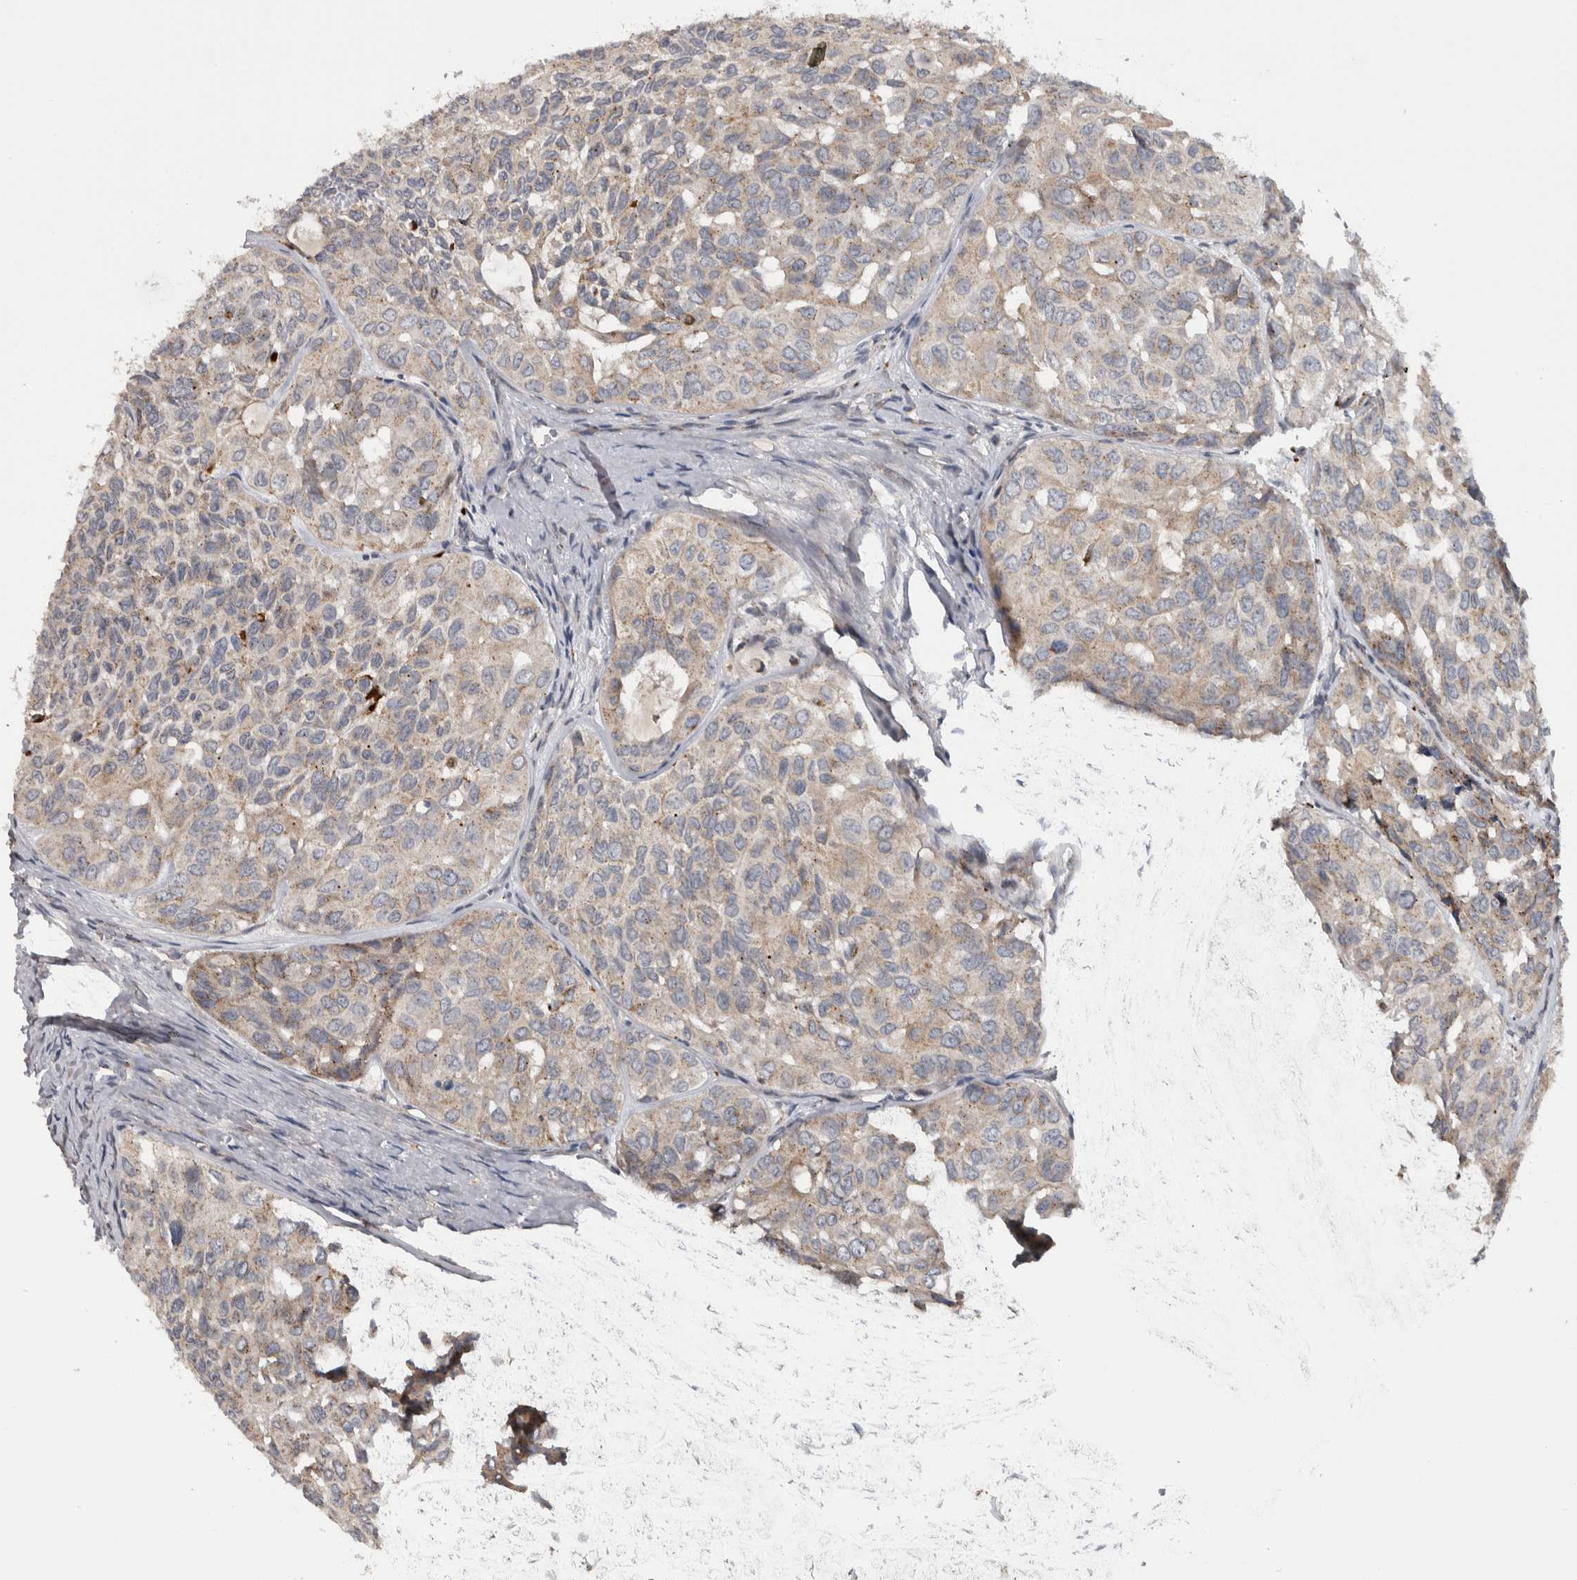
{"staining": {"intensity": "weak", "quantity": ">75%", "location": "cytoplasmic/membranous"}, "tissue": "head and neck cancer", "cell_type": "Tumor cells", "image_type": "cancer", "snomed": [{"axis": "morphology", "description": "Adenocarcinoma, NOS"}, {"axis": "topography", "description": "Salivary gland, NOS"}, {"axis": "topography", "description": "Head-Neck"}], "caption": "Immunohistochemical staining of head and neck cancer exhibits low levels of weak cytoplasmic/membranous expression in approximately >75% of tumor cells. Using DAB (3,3'-diaminobenzidine) (brown) and hematoxylin (blue) stains, captured at high magnification using brightfield microscopy.", "gene": "FAM83G", "patient": {"sex": "female", "age": 76}}